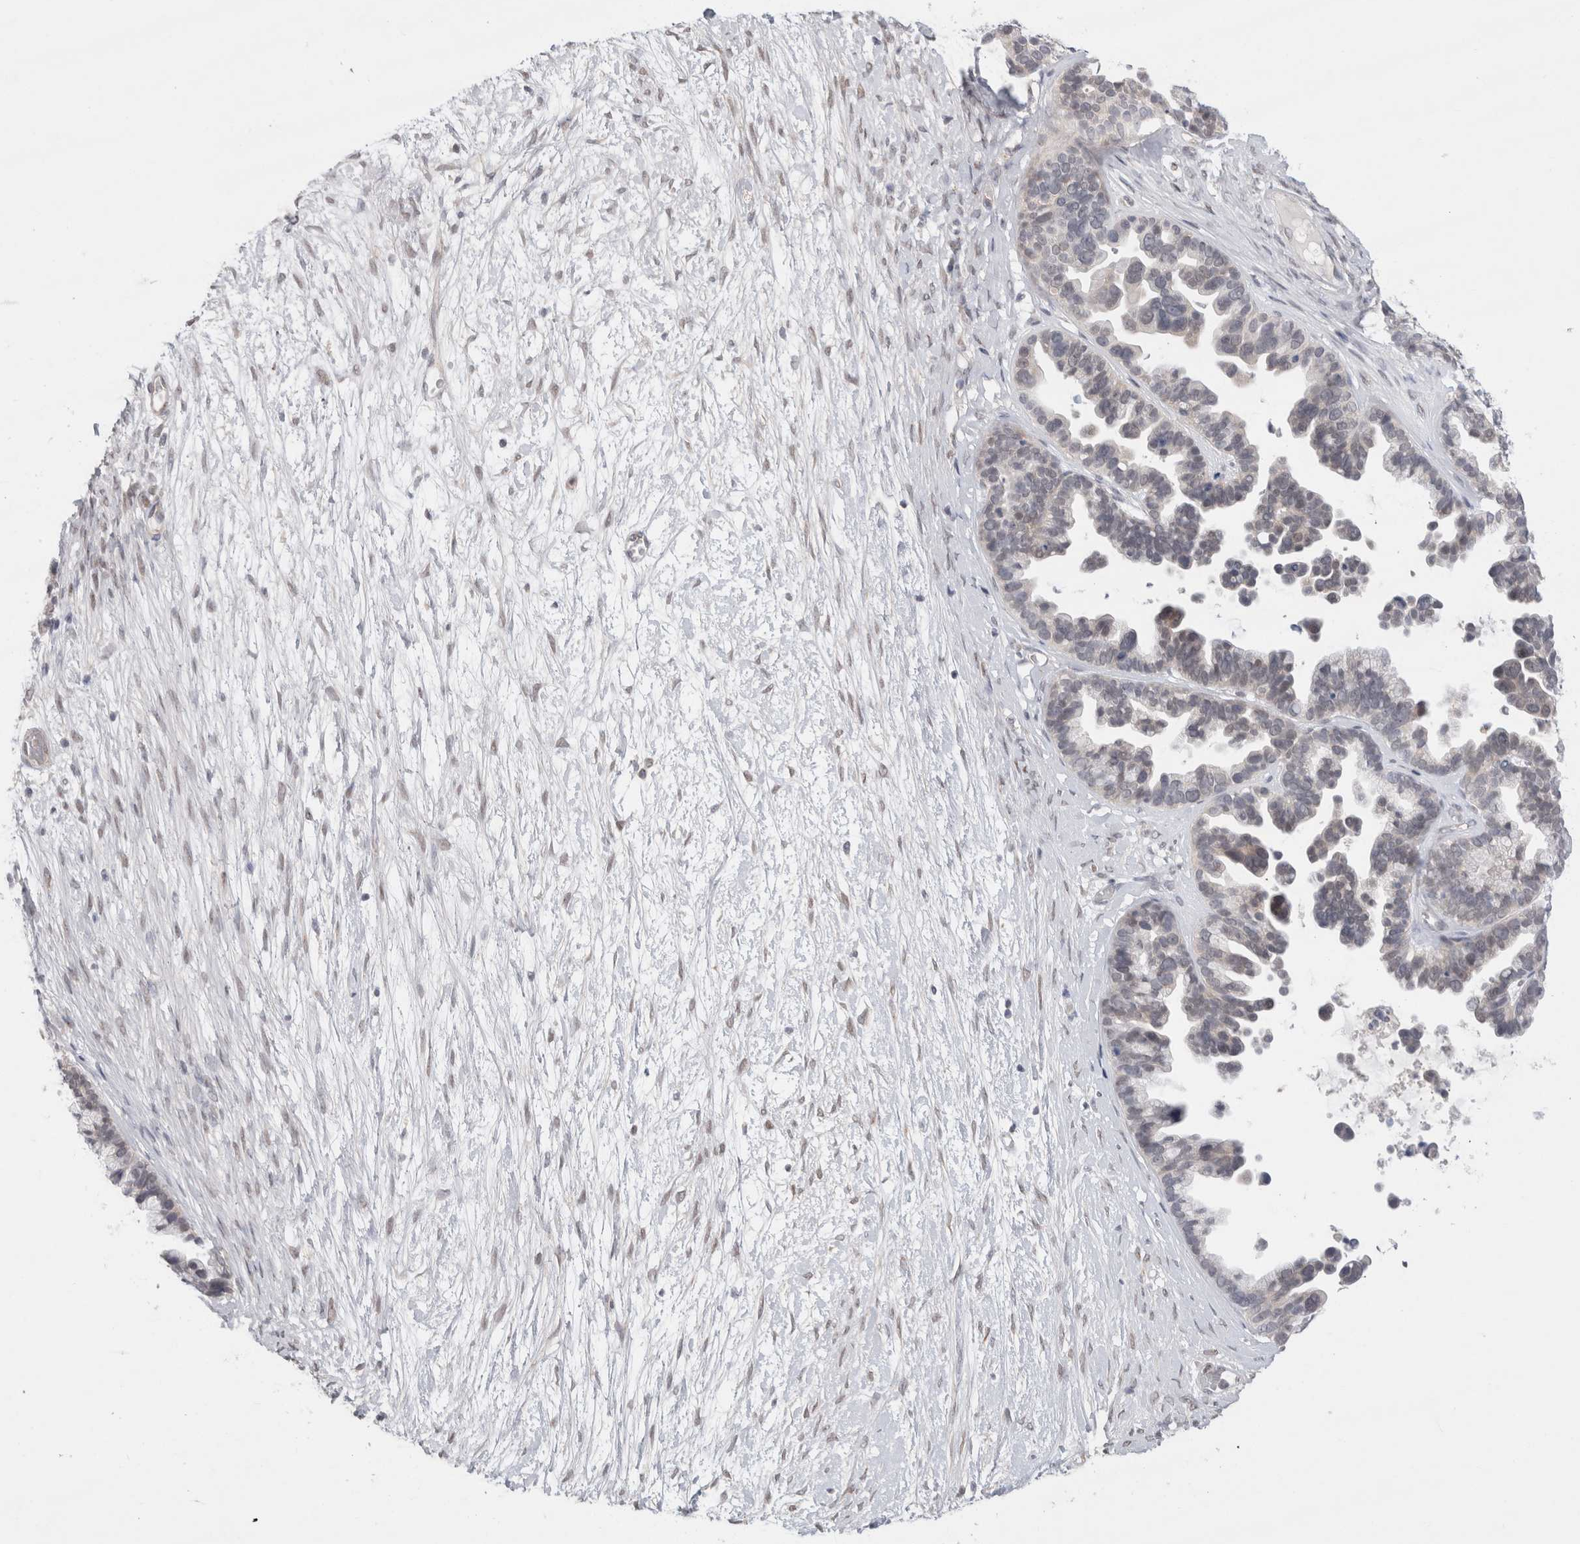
{"staining": {"intensity": "negative", "quantity": "none", "location": "none"}, "tissue": "ovarian cancer", "cell_type": "Tumor cells", "image_type": "cancer", "snomed": [{"axis": "morphology", "description": "Cystadenocarcinoma, serous, NOS"}, {"axis": "topography", "description": "Ovary"}], "caption": "Tumor cells show no significant expression in serous cystadenocarcinoma (ovarian).", "gene": "BICD2", "patient": {"sex": "female", "age": 56}}